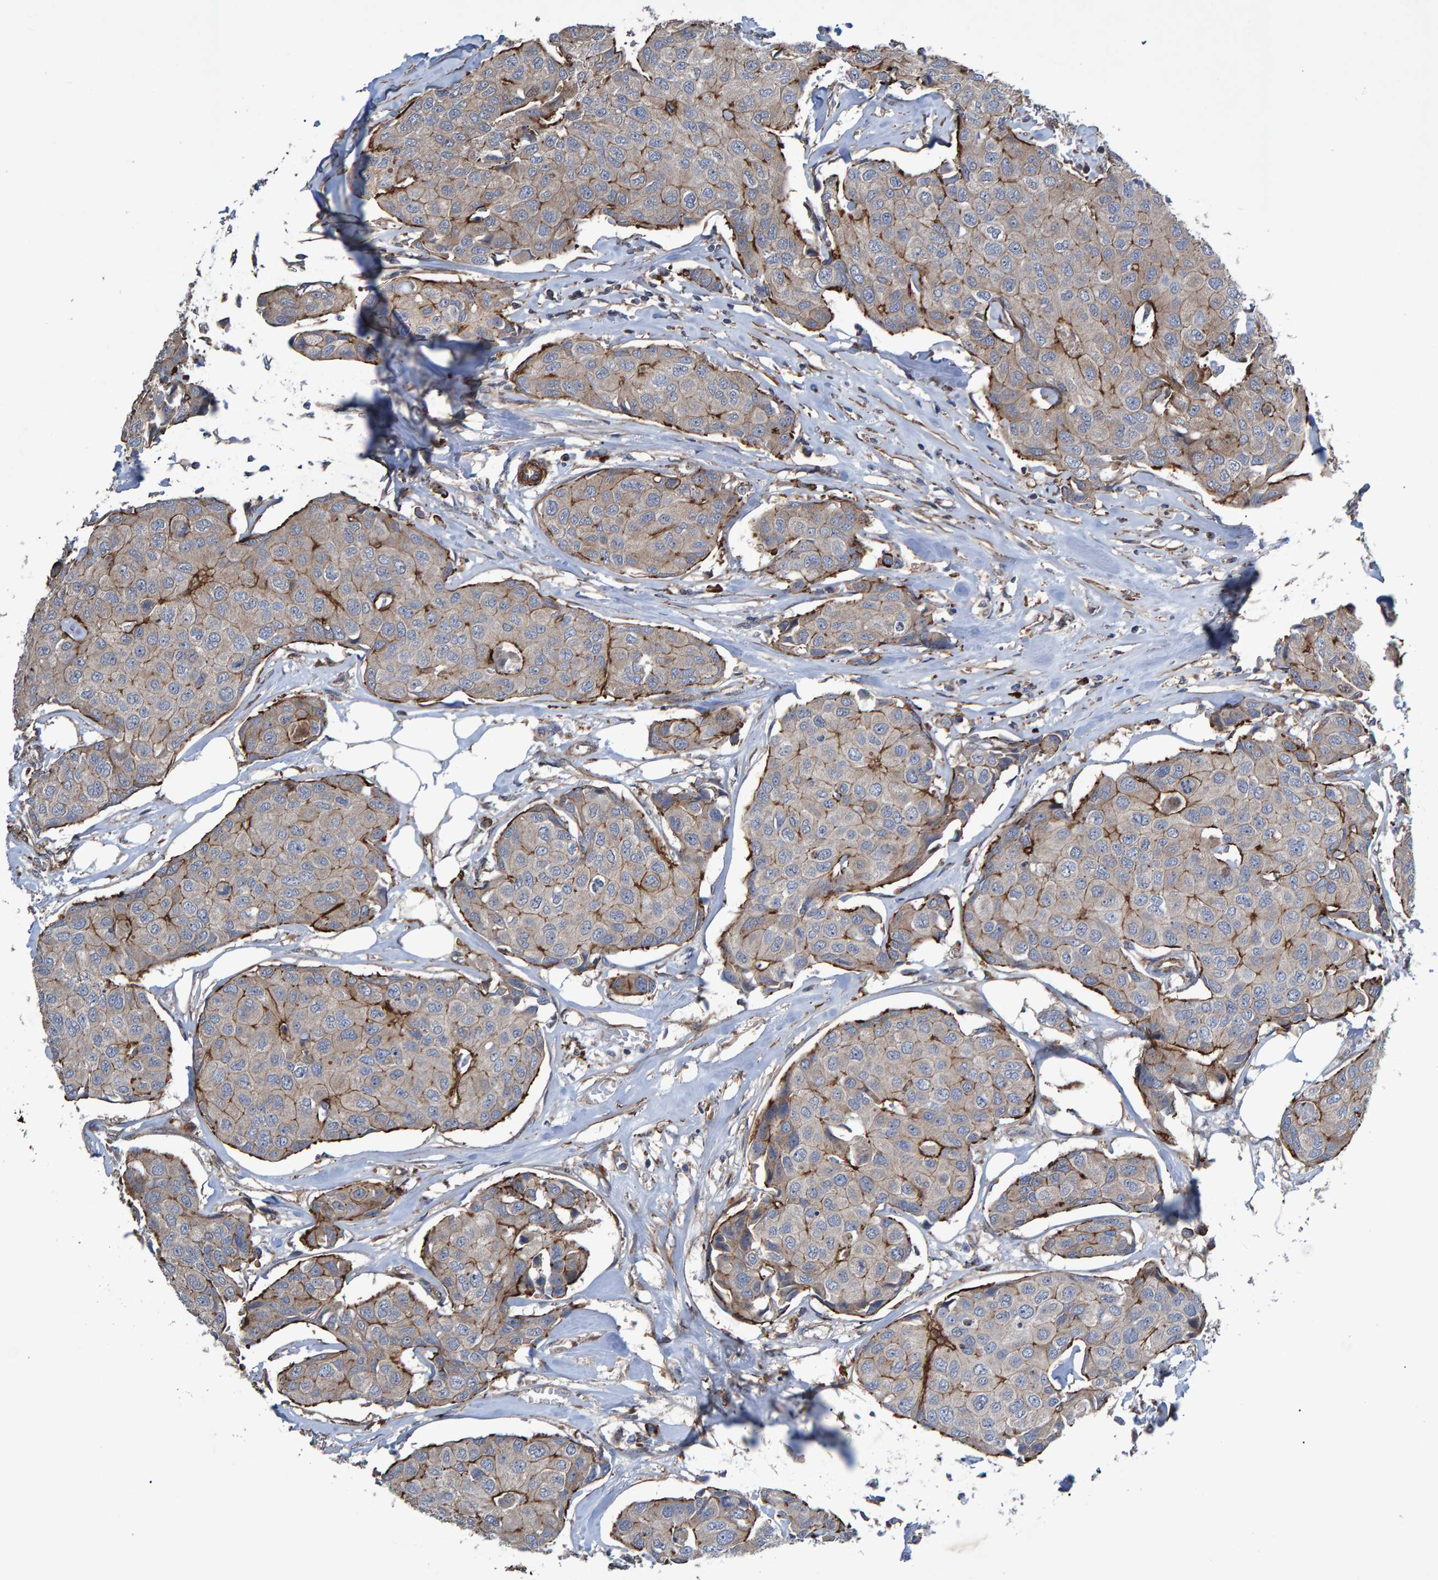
{"staining": {"intensity": "moderate", "quantity": "<25%", "location": "cytoplasmic/membranous"}, "tissue": "breast cancer", "cell_type": "Tumor cells", "image_type": "cancer", "snomed": [{"axis": "morphology", "description": "Duct carcinoma"}, {"axis": "topography", "description": "Breast"}], "caption": "Breast cancer (infiltrating ductal carcinoma) was stained to show a protein in brown. There is low levels of moderate cytoplasmic/membranous staining in approximately <25% of tumor cells. Using DAB (3,3'-diaminobenzidine) (brown) and hematoxylin (blue) stains, captured at high magnification using brightfield microscopy.", "gene": "SLIT2", "patient": {"sex": "female", "age": 80}}